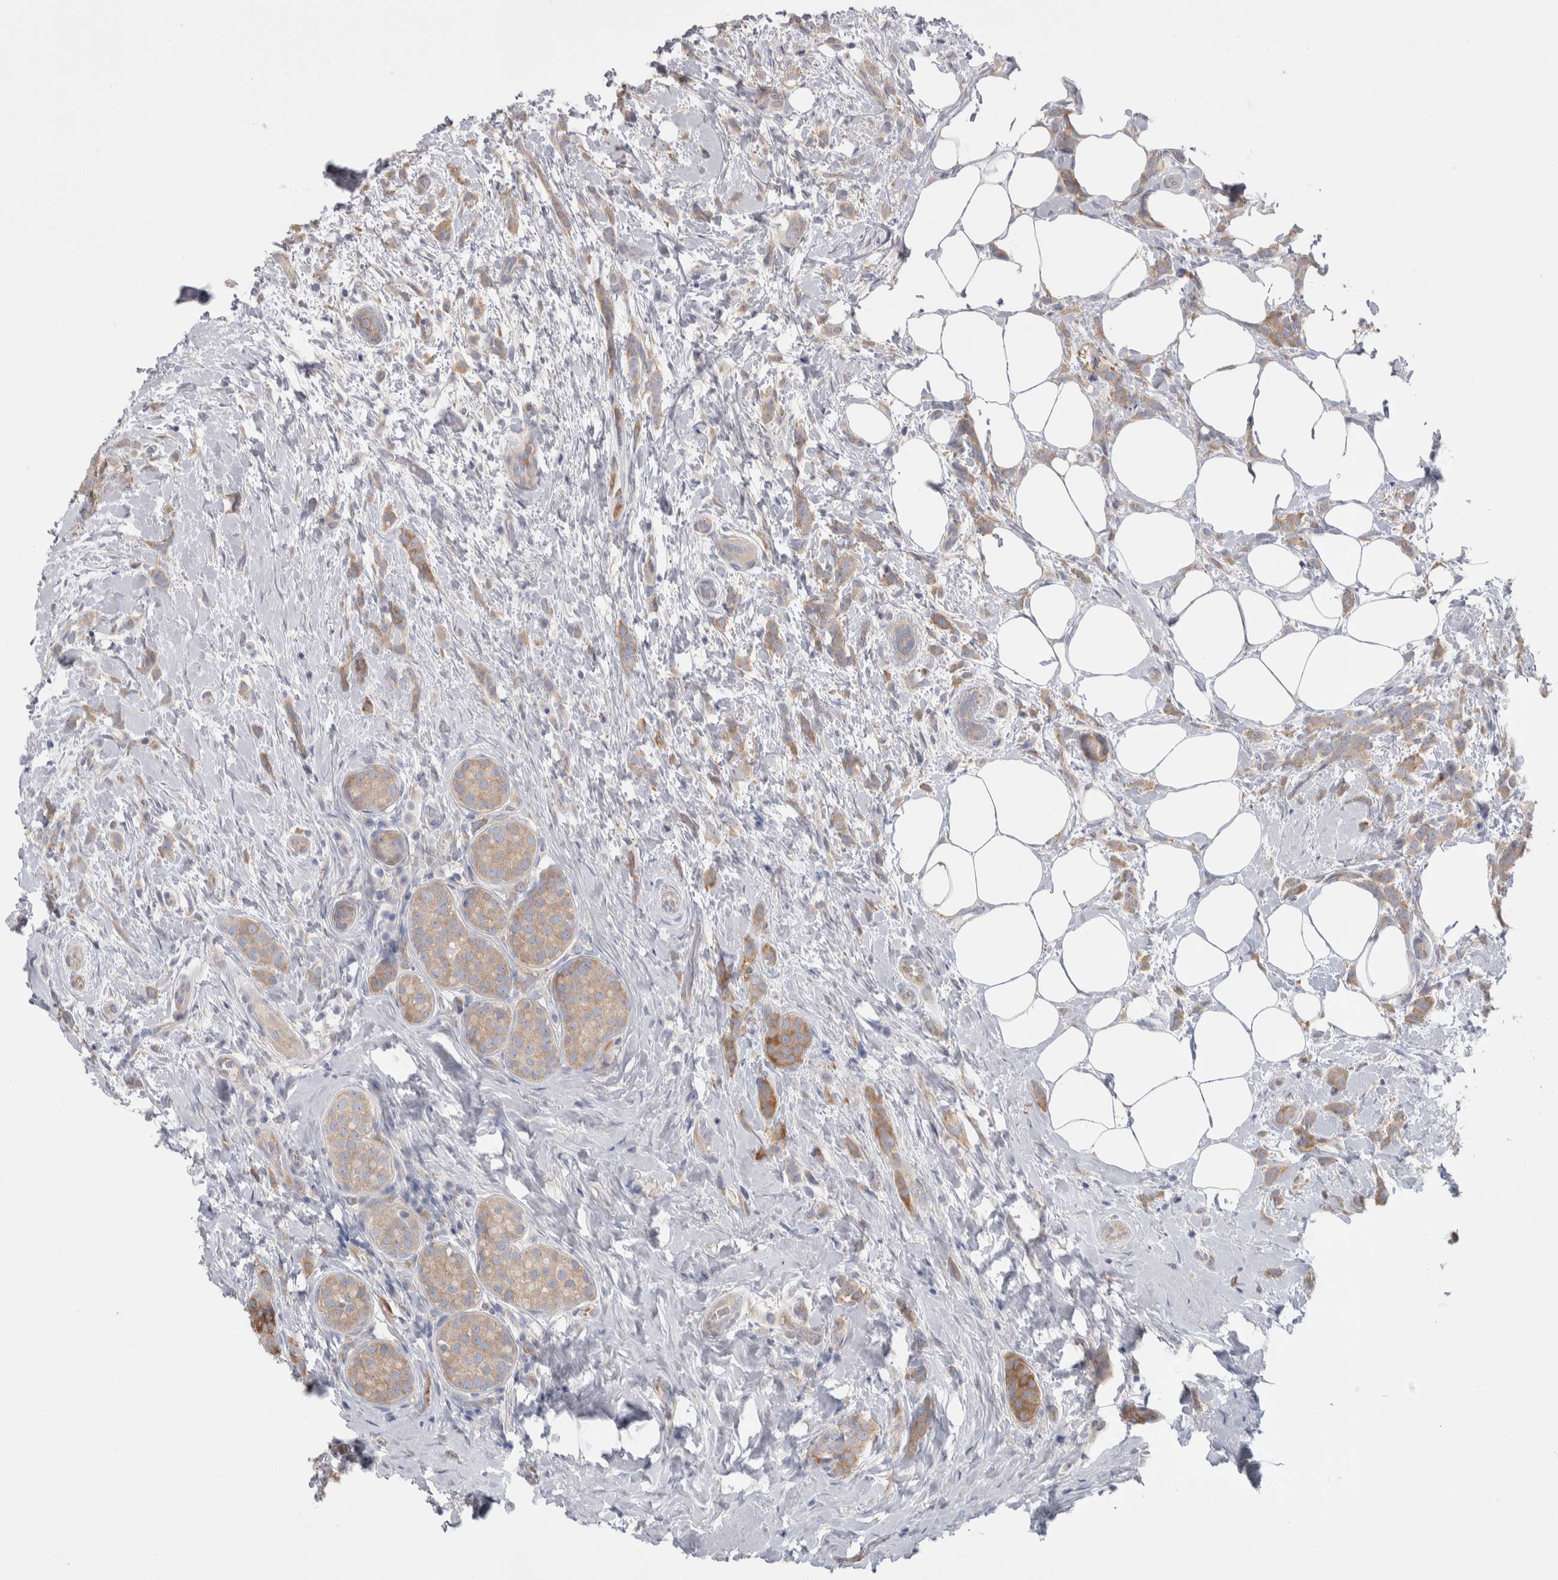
{"staining": {"intensity": "weak", "quantity": ">75%", "location": "cytoplasmic/membranous"}, "tissue": "breast cancer", "cell_type": "Tumor cells", "image_type": "cancer", "snomed": [{"axis": "morphology", "description": "Lobular carcinoma, in situ"}, {"axis": "morphology", "description": "Lobular carcinoma"}, {"axis": "topography", "description": "Breast"}], "caption": "A micrograph of breast cancer stained for a protein exhibits weak cytoplasmic/membranous brown staining in tumor cells.", "gene": "GPHN", "patient": {"sex": "female", "age": 41}}